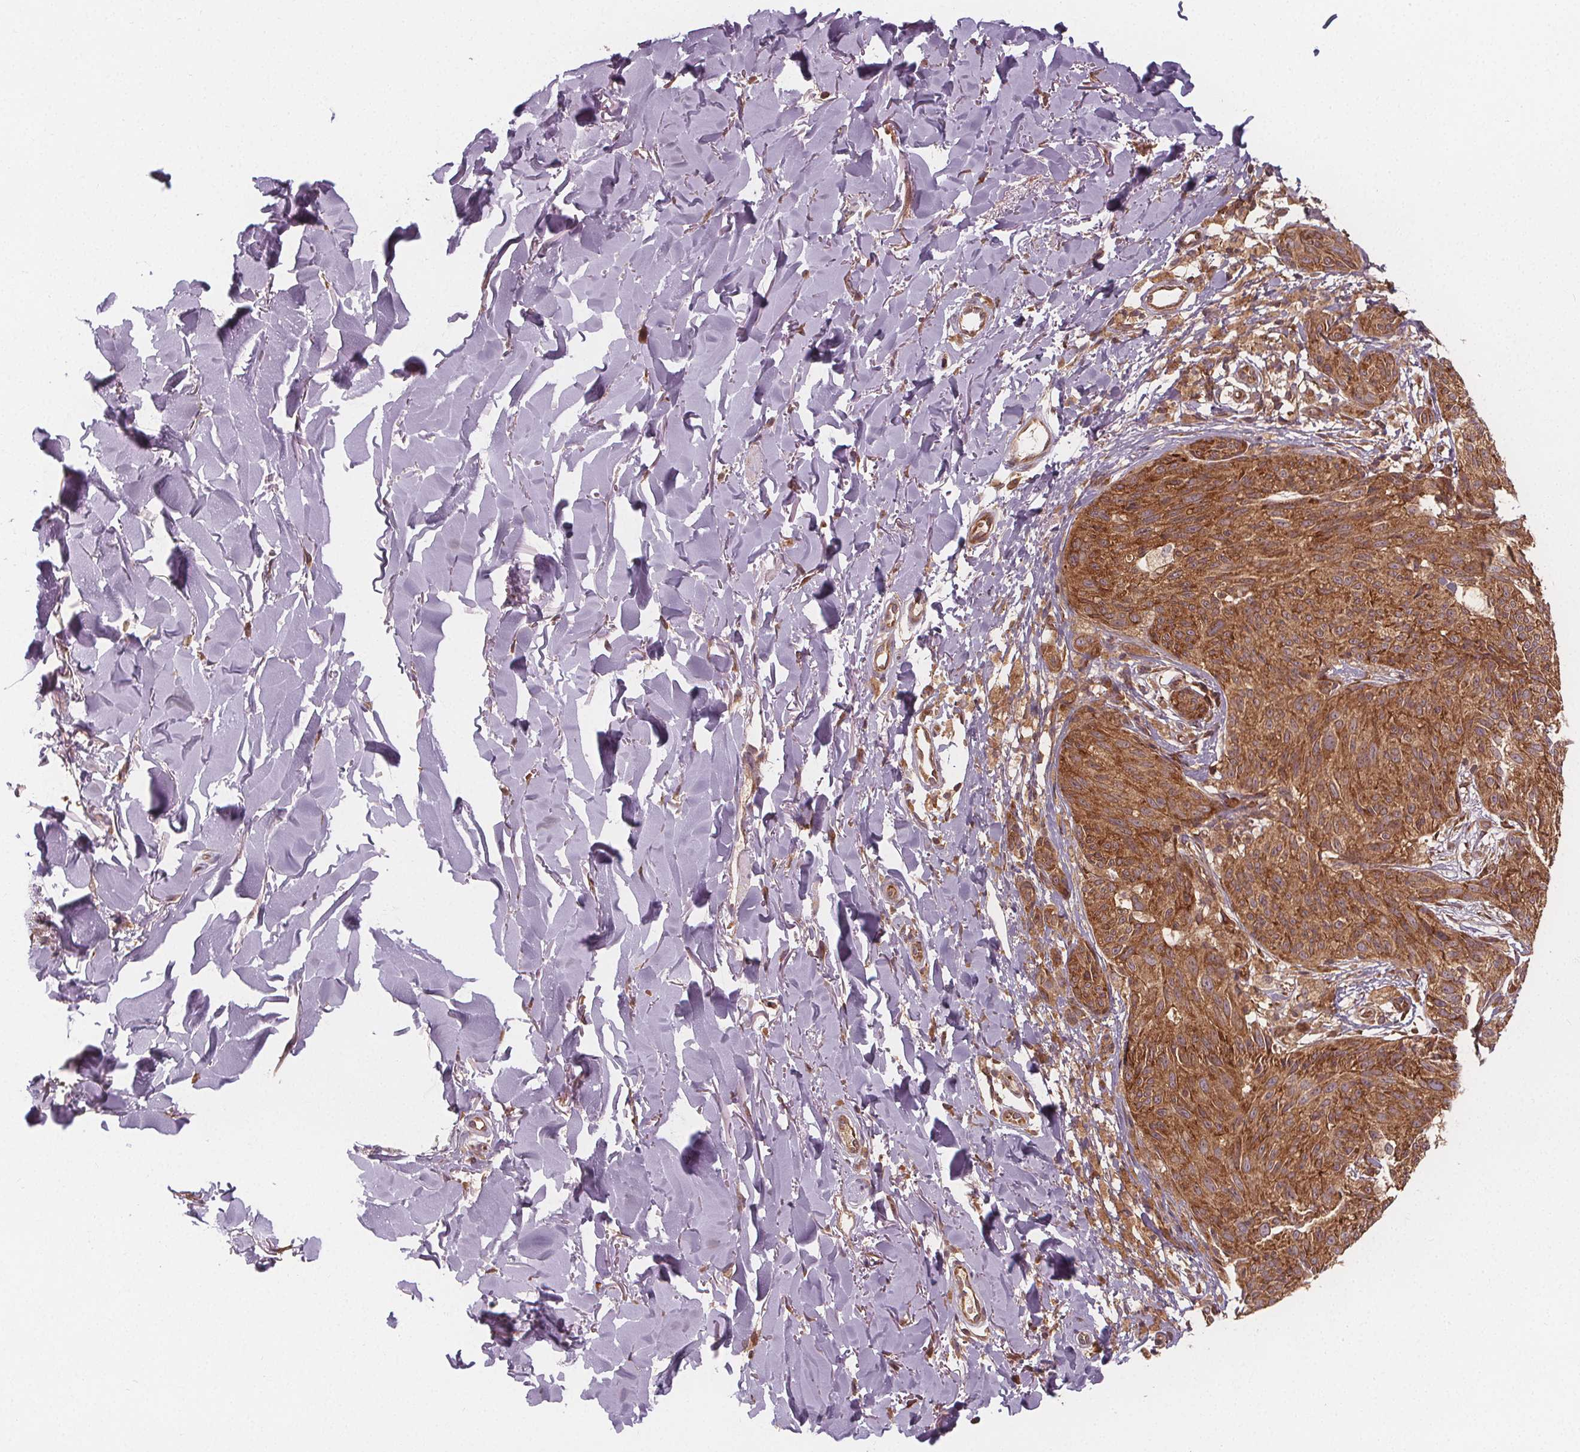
{"staining": {"intensity": "moderate", "quantity": ">75%", "location": "cytoplasmic/membranous"}, "tissue": "melanoma", "cell_type": "Tumor cells", "image_type": "cancer", "snomed": [{"axis": "morphology", "description": "Malignant melanoma, NOS"}, {"axis": "topography", "description": "Skin"}], "caption": "Immunohistochemical staining of human malignant melanoma reveals medium levels of moderate cytoplasmic/membranous protein staining in approximately >75% of tumor cells. (DAB (3,3'-diaminobenzidine) IHC, brown staining for protein, blue staining for nuclei).", "gene": "EIF3D", "patient": {"sex": "female", "age": 87}}